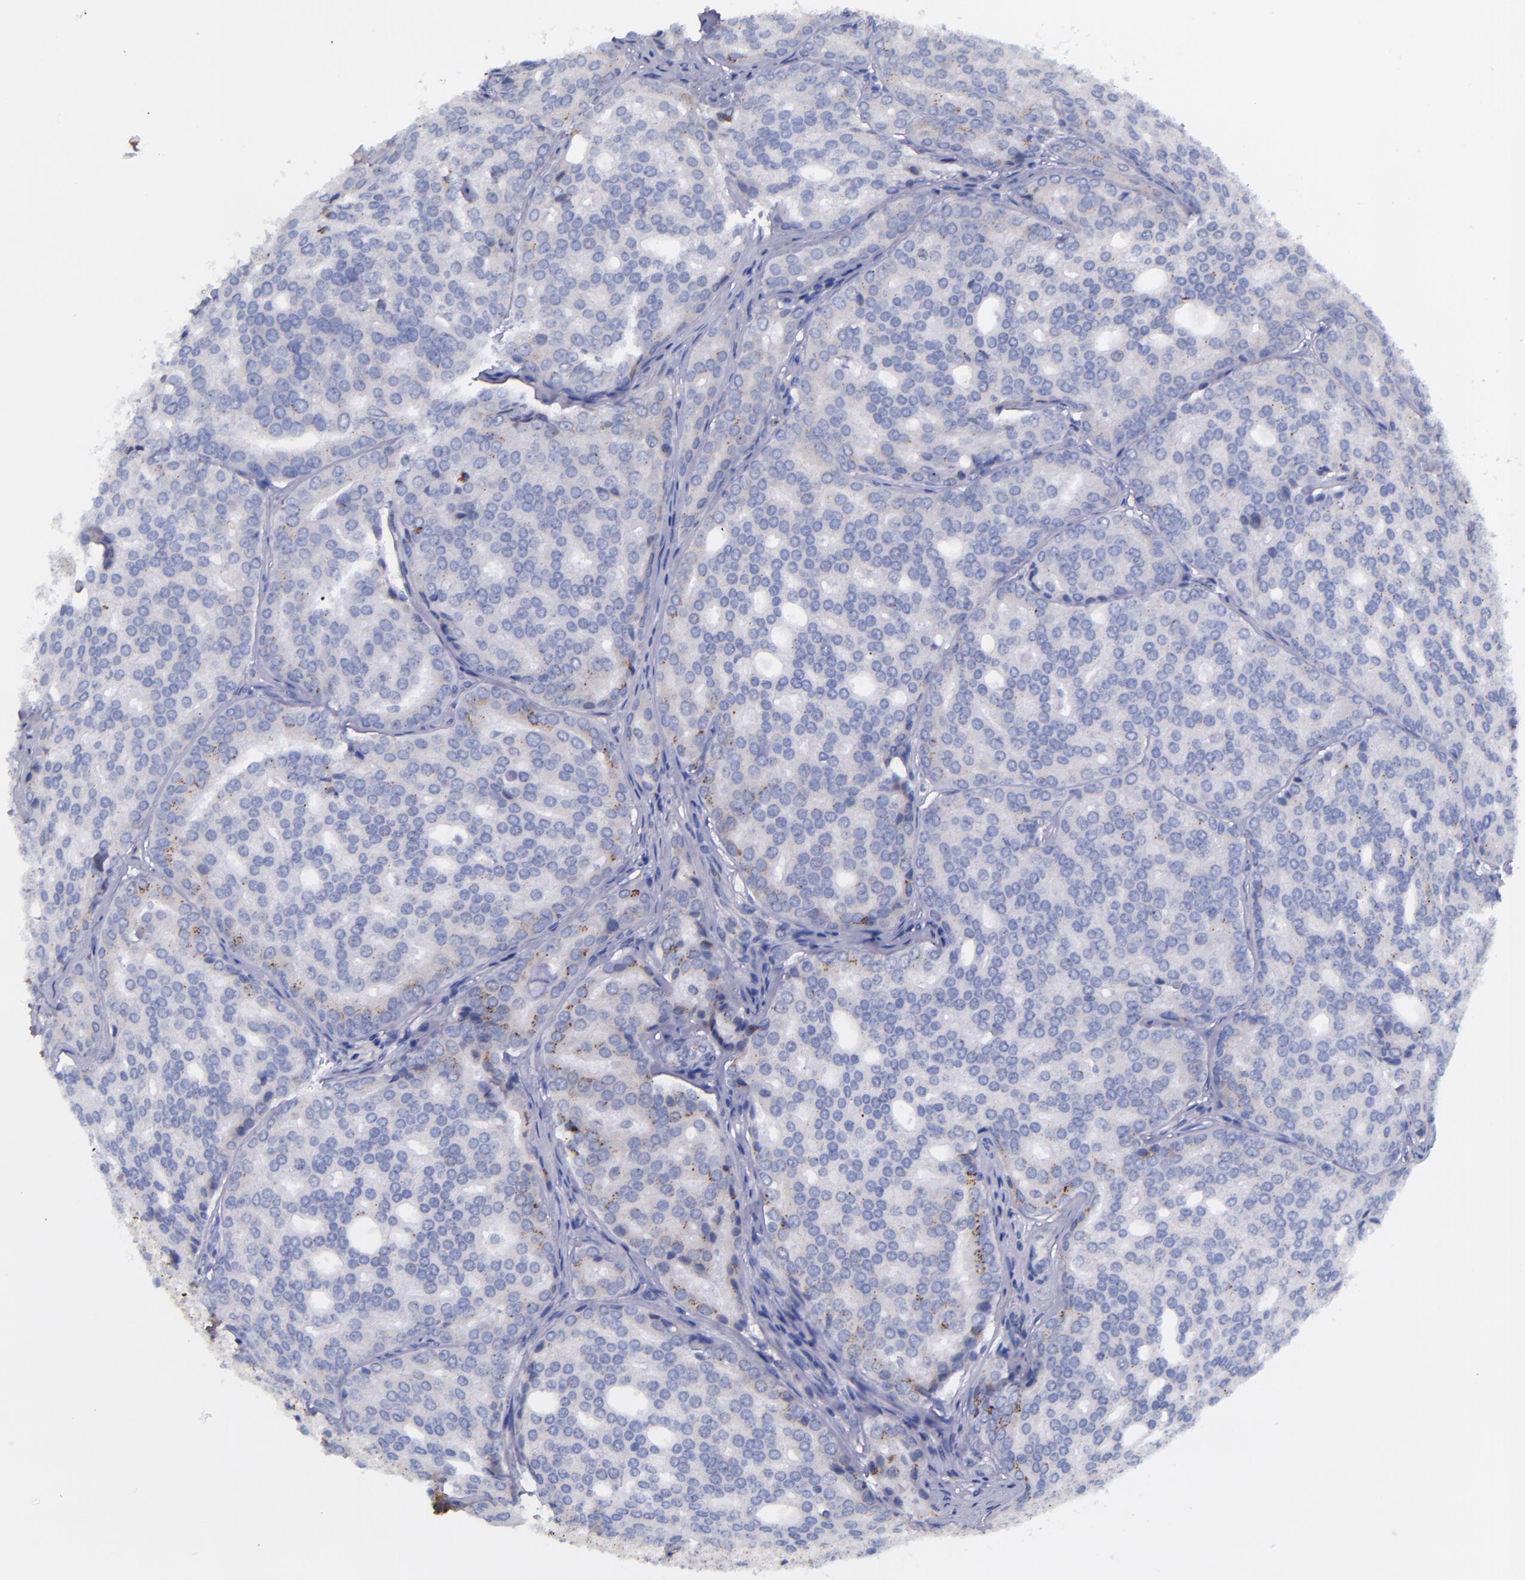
{"staining": {"intensity": "weak", "quantity": "25%-75%", "location": "cytoplasmic/membranous"}, "tissue": "prostate cancer", "cell_type": "Tumor cells", "image_type": "cancer", "snomed": [{"axis": "morphology", "description": "Adenocarcinoma, High grade"}, {"axis": "topography", "description": "Prostate"}], "caption": "There is low levels of weak cytoplasmic/membranous expression in tumor cells of prostate cancer (high-grade adenocarcinoma), as demonstrated by immunohistochemical staining (brown color).", "gene": "IVL", "patient": {"sex": "male", "age": 64}}